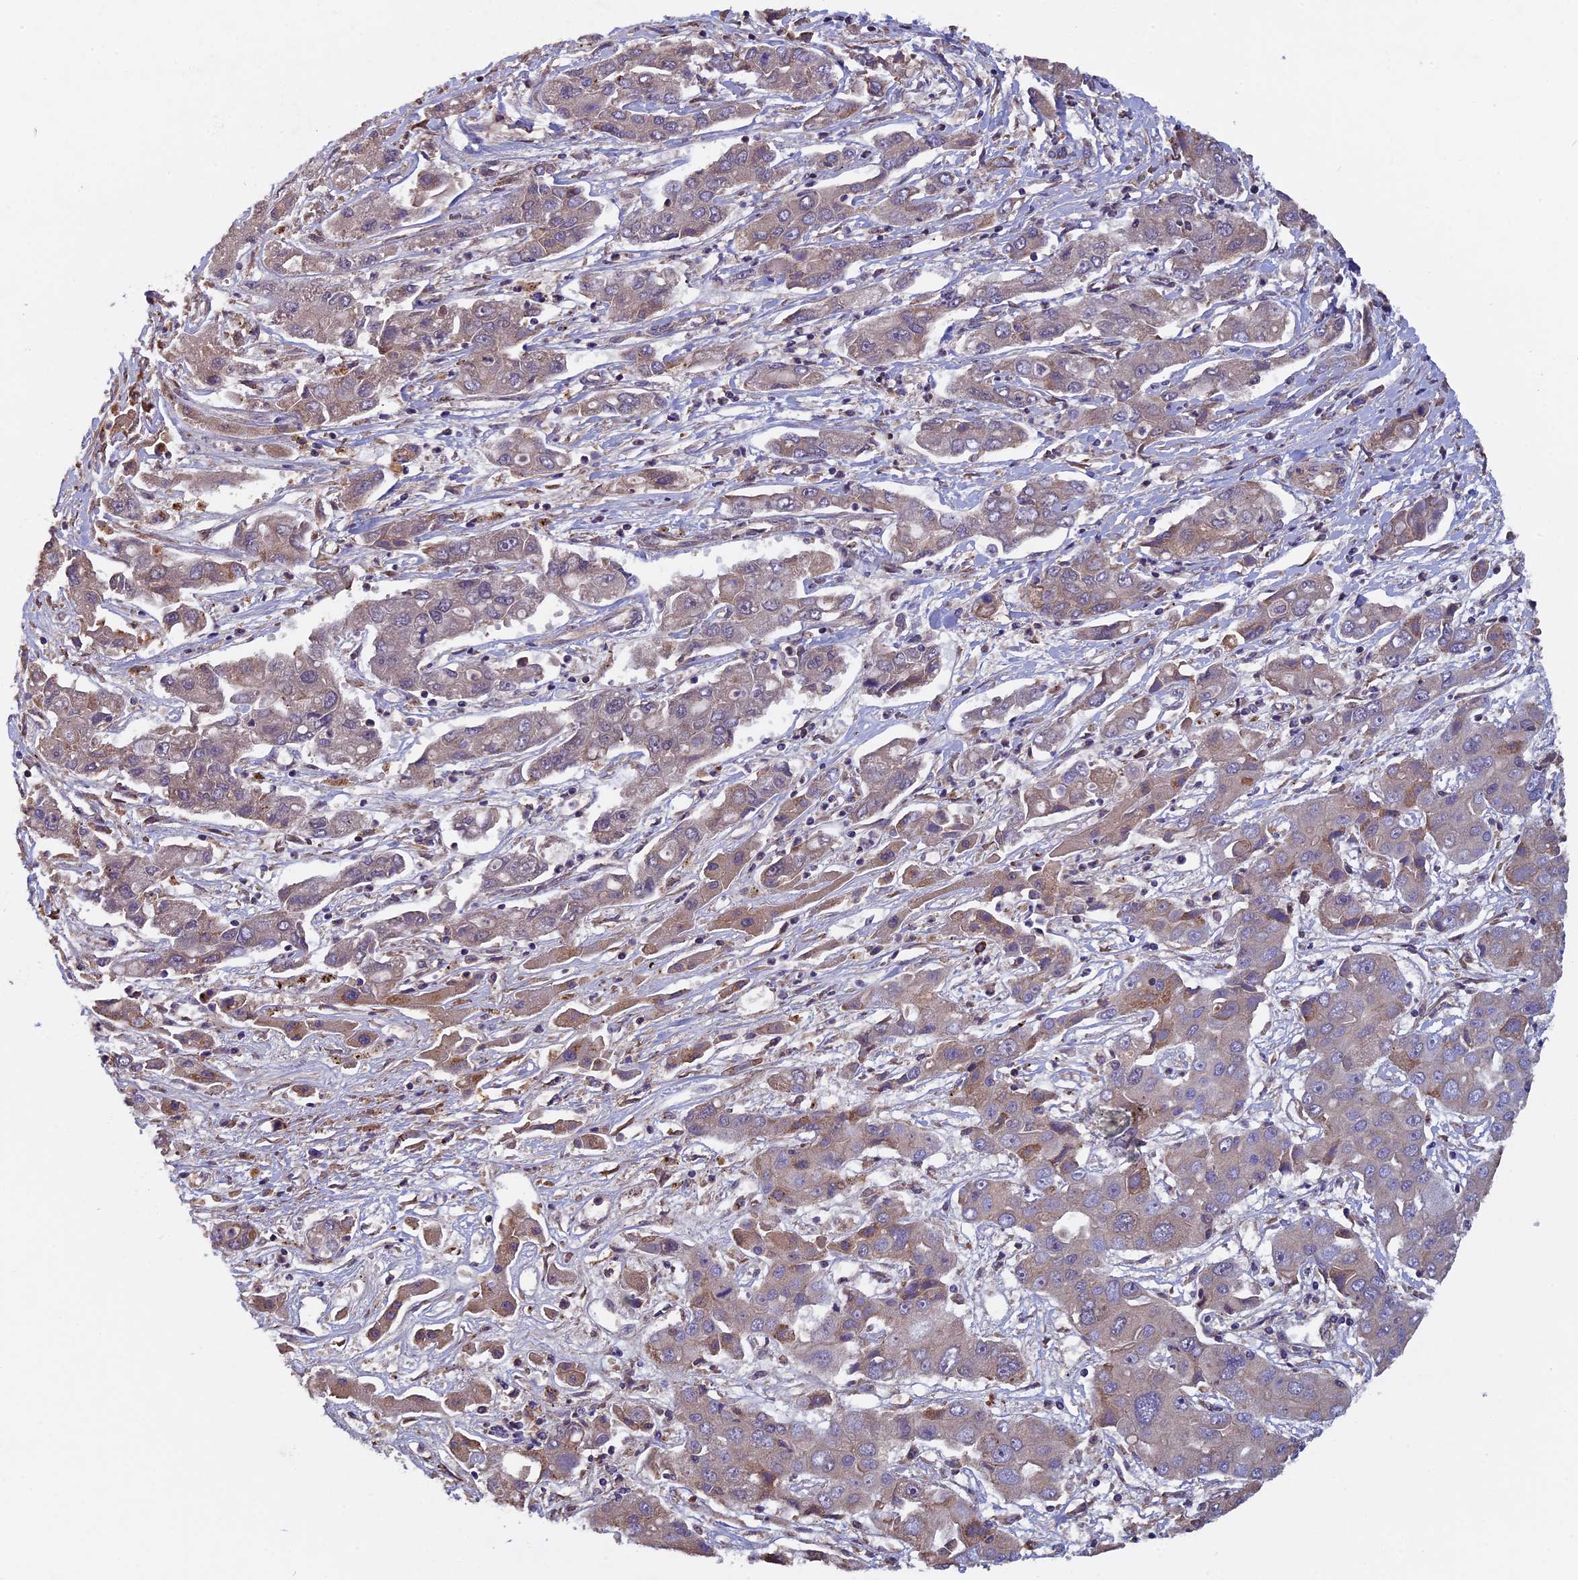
{"staining": {"intensity": "weak", "quantity": "25%-75%", "location": "cytoplasmic/membranous"}, "tissue": "liver cancer", "cell_type": "Tumor cells", "image_type": "cancer", "snomed": [{"axis": "morphology", "description": "Cholangiocarcinoma"}, {"axis": "topography", "description": "Liver"}], "caption": "High-power microscopy captured an immunohistochemistry micrograph of liver cancer, revealing weak cytoplasmic/membranous expression in approximately 25%-75% of tumor cells.", "gene": "CCDC153", "patient": {"sex": "male", "age": 67}}